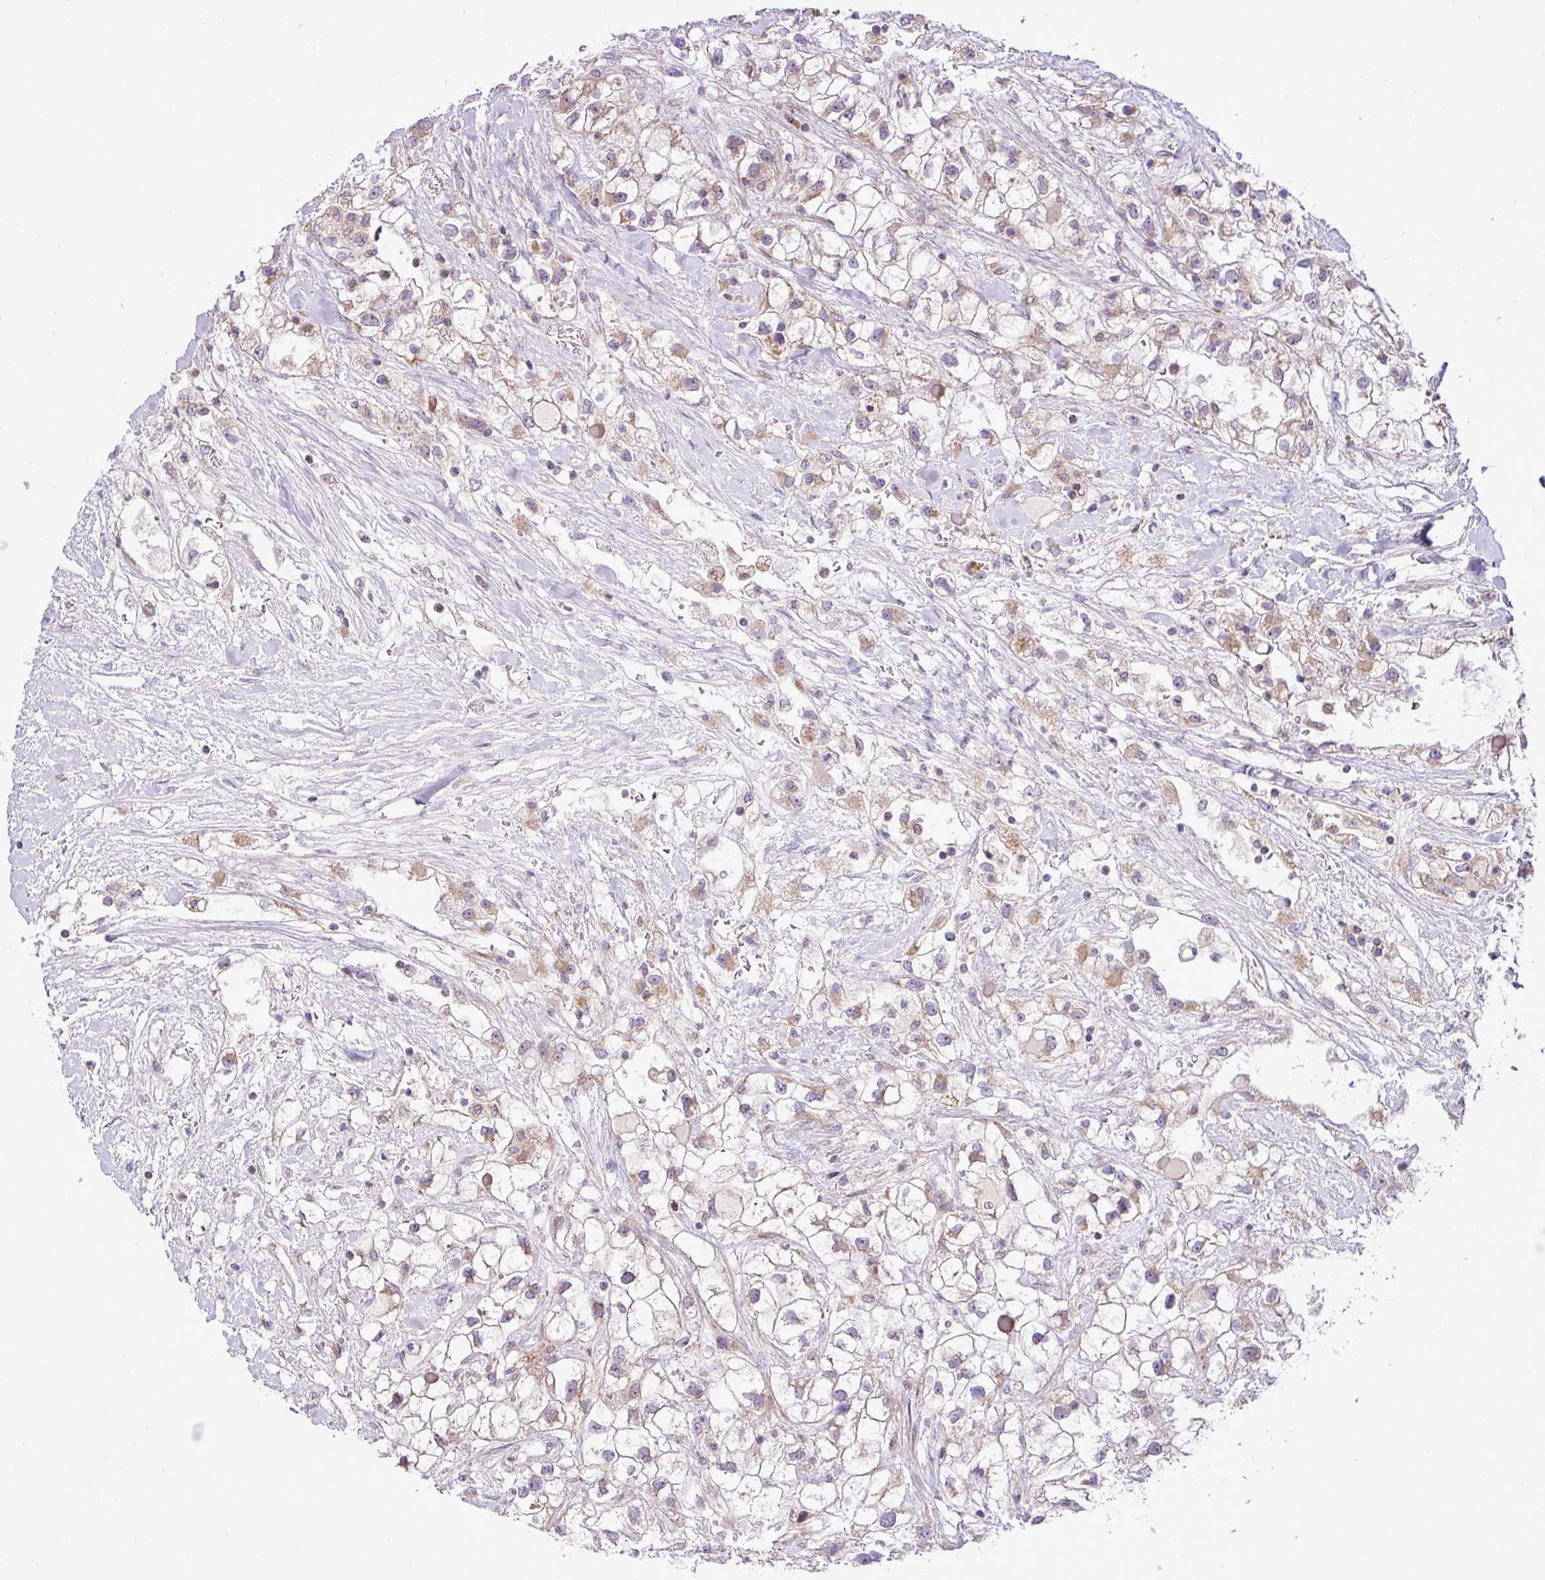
{"staining": {"intensity": "weak", "quantity": "<25%", "location": "cytoplasmic/membranous"}, "tissue": "renal cancer", "cell_type": "Tumor cells", "image_type": "cancer", "snomed": [{"axis": "morphology", "description": "Adenocarcinoma, NOS"}, {"axis": "topography", "description": "Kidney"}], "caption": "Renal cancer stained for a protein using IHC reveals no expression tumor cells.", "gene": "B3GNT9", "patient": {"sex": "male", "age": 59}}